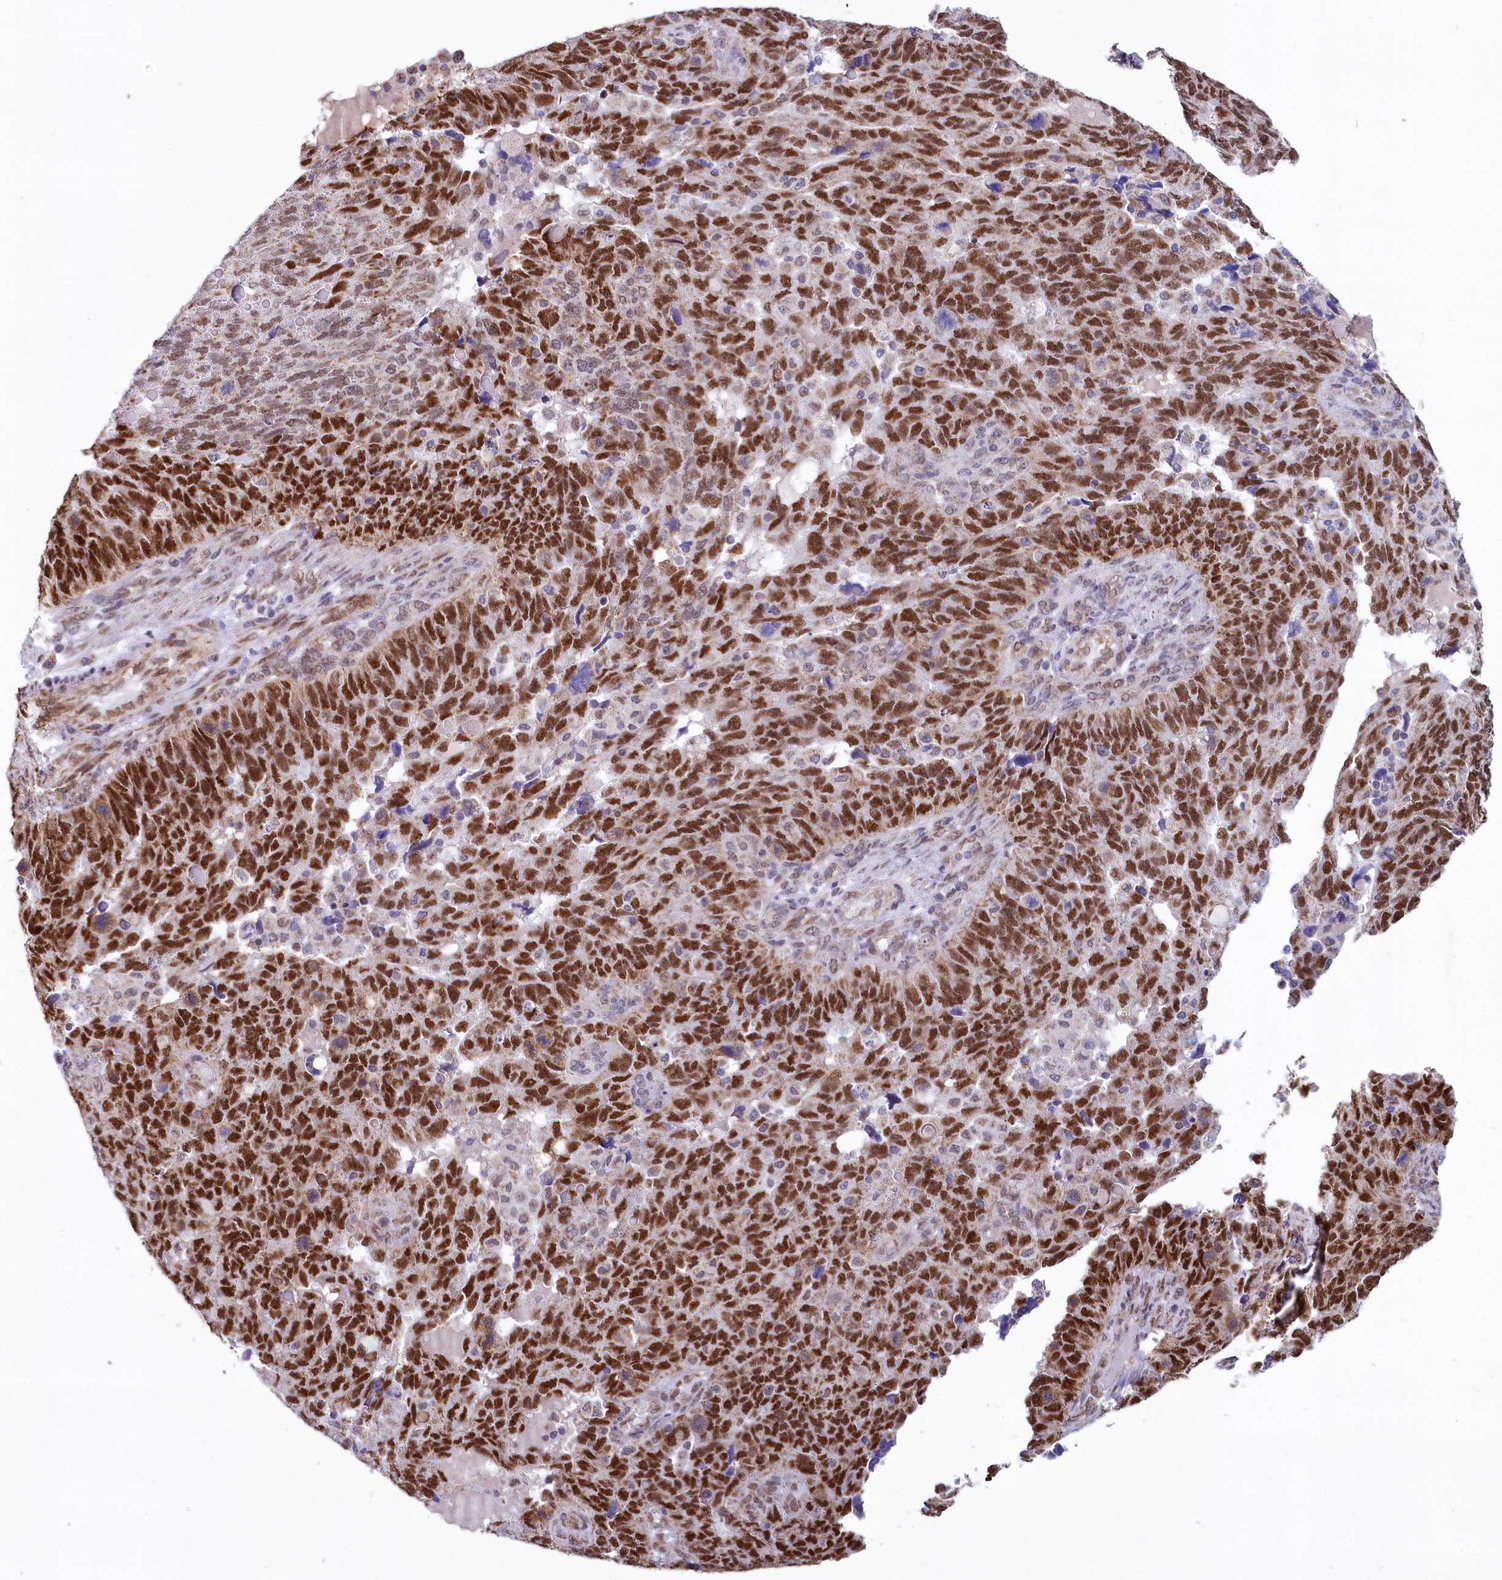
{"staining": {"intensity": "strong", "quantity": ">75%", "location": "nuclear"}, "tissue": "endometrial cancer", "cell_type": "Tumor cells", "image_type": "cancer", "snomed": [{"axis": "morphology", "description": "Adenocarcinoma, NOS"}, {"axis": "topography", "description": "Endometrium"}], "caption": "Adenocarcinoma (endometrial) stained with DAB IHC exhibits high levels of strong nuclear expression in approximately >75% of tumor cells. Using DAB (brown) and hematoxylin (blue) stains, captured at high magnification using brightfield microscopy.", "gene": "MORN3", "patient": {"sex": "female", "age": 66}}